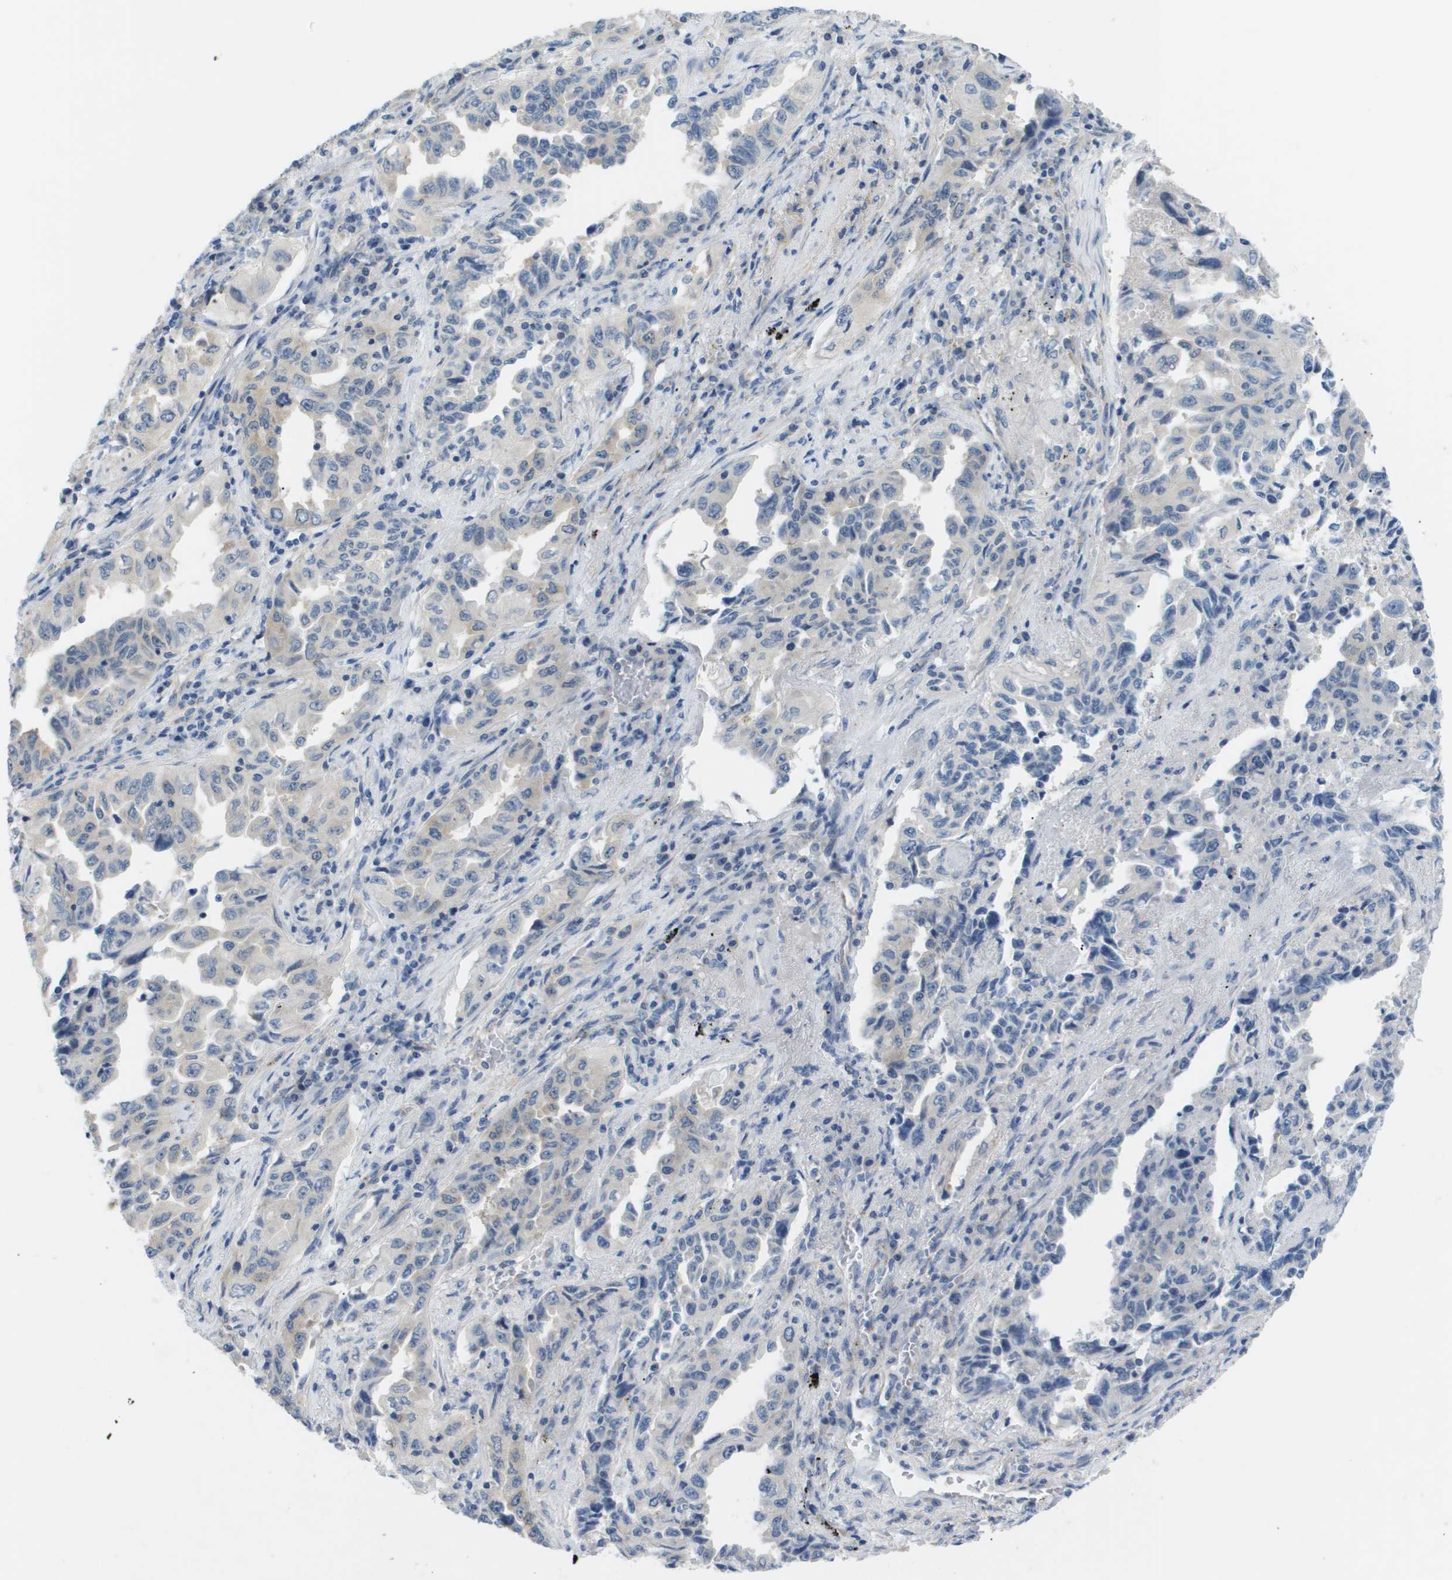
{"staining": {"intensity": "negative", "quantity": "none", "location": "none"}, "tissue": "lung cancer", "cell_type": "Tumor cells", "image_type": "cancer", "snomed": [{"axis": "morphology", "description": "Adenocarcinoma, NOS"}, {"axis": "topography", "description": "Lung"}], "caption": "Lung cancer (adenocarcinoma) was stained to show a protein in brown. There is no significant expression in tumor cells.", "gene": "OTUD5", "patient": {"sex": "female", "age": 51}}